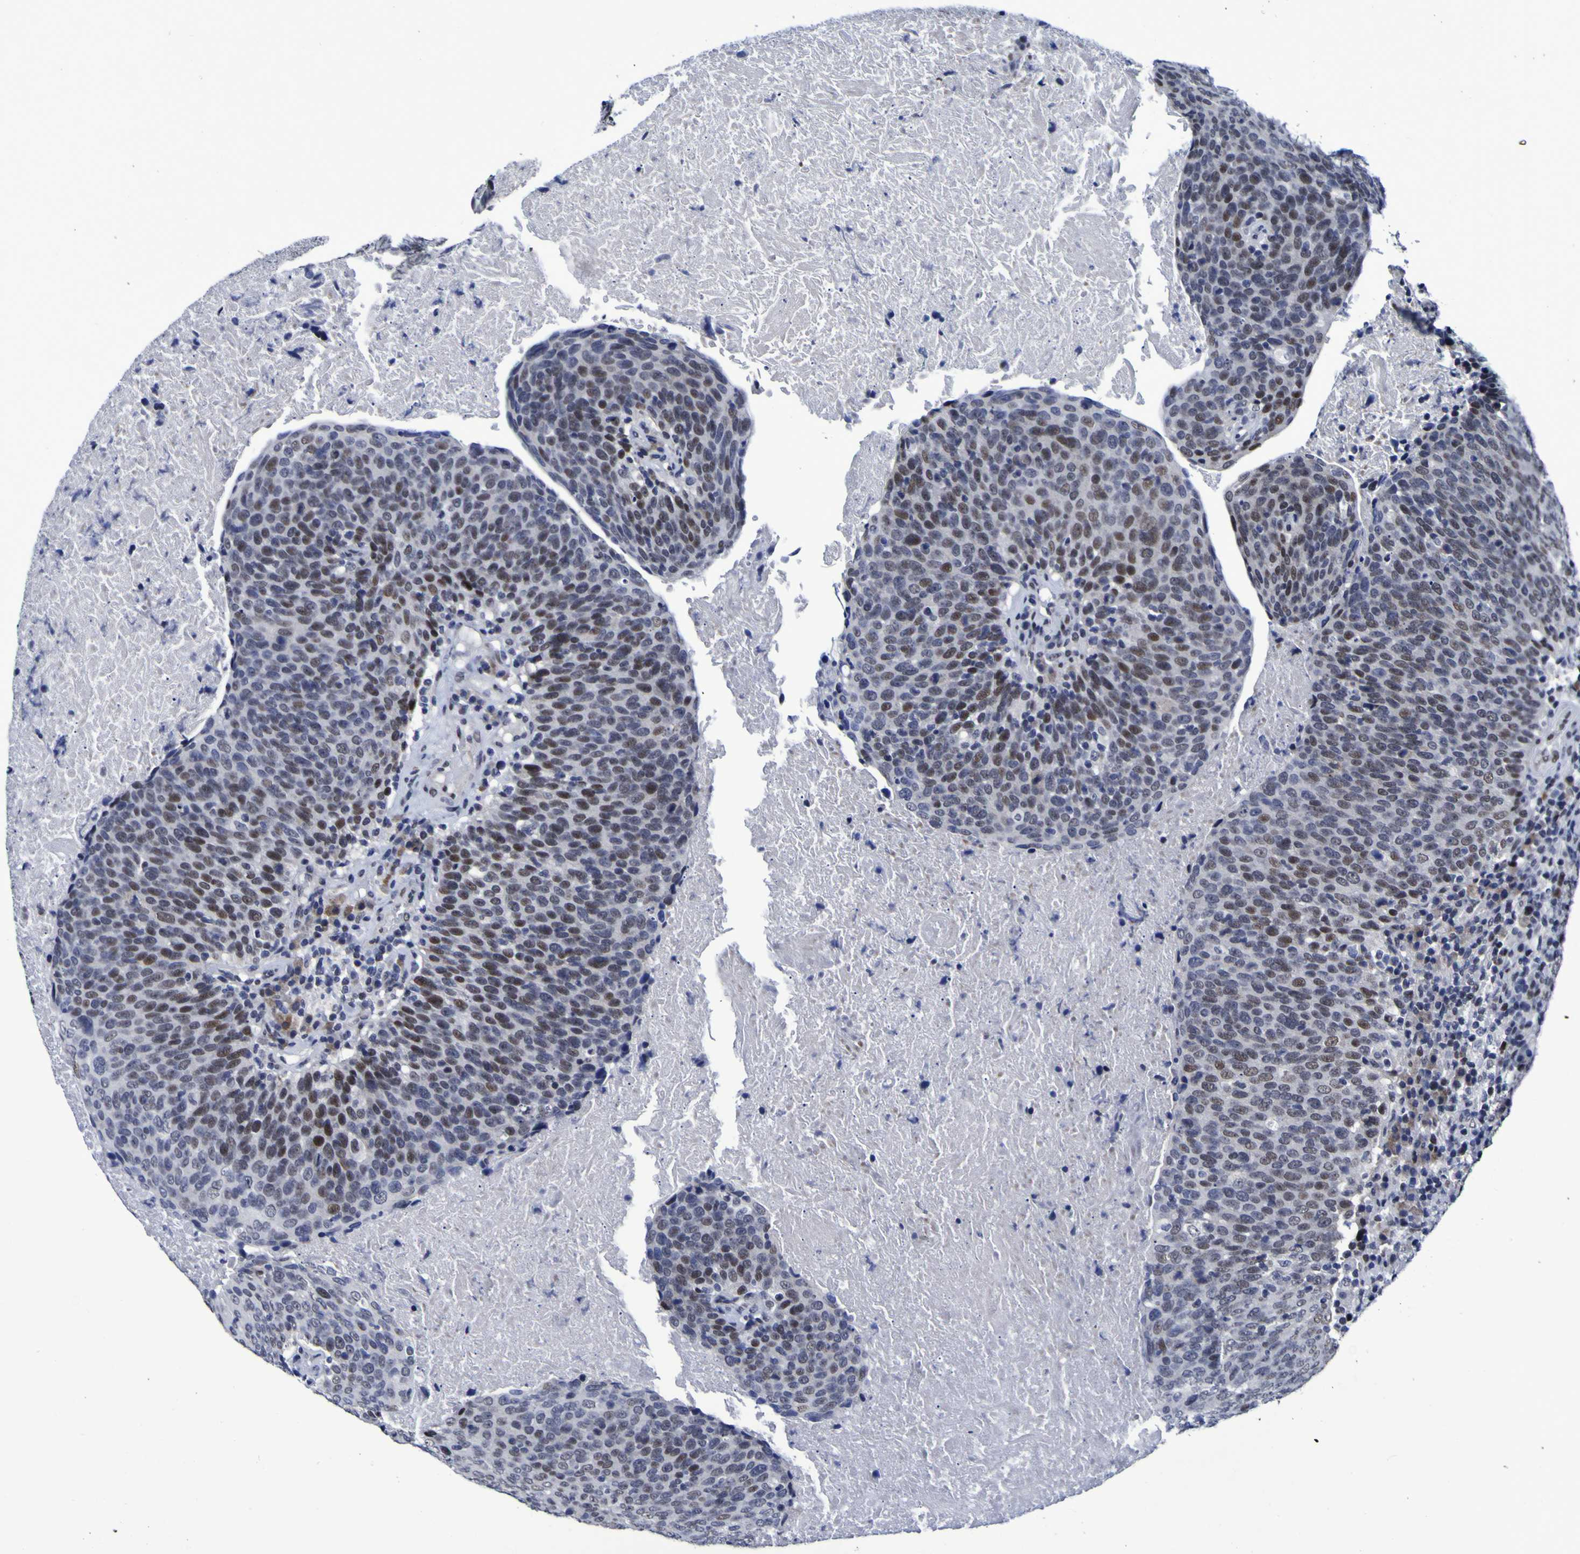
{"staining": {"intensity": "moderate", "quantity": "25%-75%", "location": "nuclear"}, "tissue": "head and neck cancer", "cell_type": "Tumor cells", "image_type": "cancer", "snomed": [{"axis": "morphology", "description": "Squamous cell carcinoma, NOS"}, {"axis": "morphology", "description": "Squamous cell carcinoma, metastatic, NOS"}, {"axis": "topography", "description": "Lymph node"}, {"axis": "topography", "description": "Head-Neck"}], "caption": "Immunohistochemical staining of human head and neck cancer reveals medium levels of moderate nuclear protein staining in about 25%-75% of tumor cells.", "gene": "MBD3", "patient": {"sex": "male", "age": 62}}